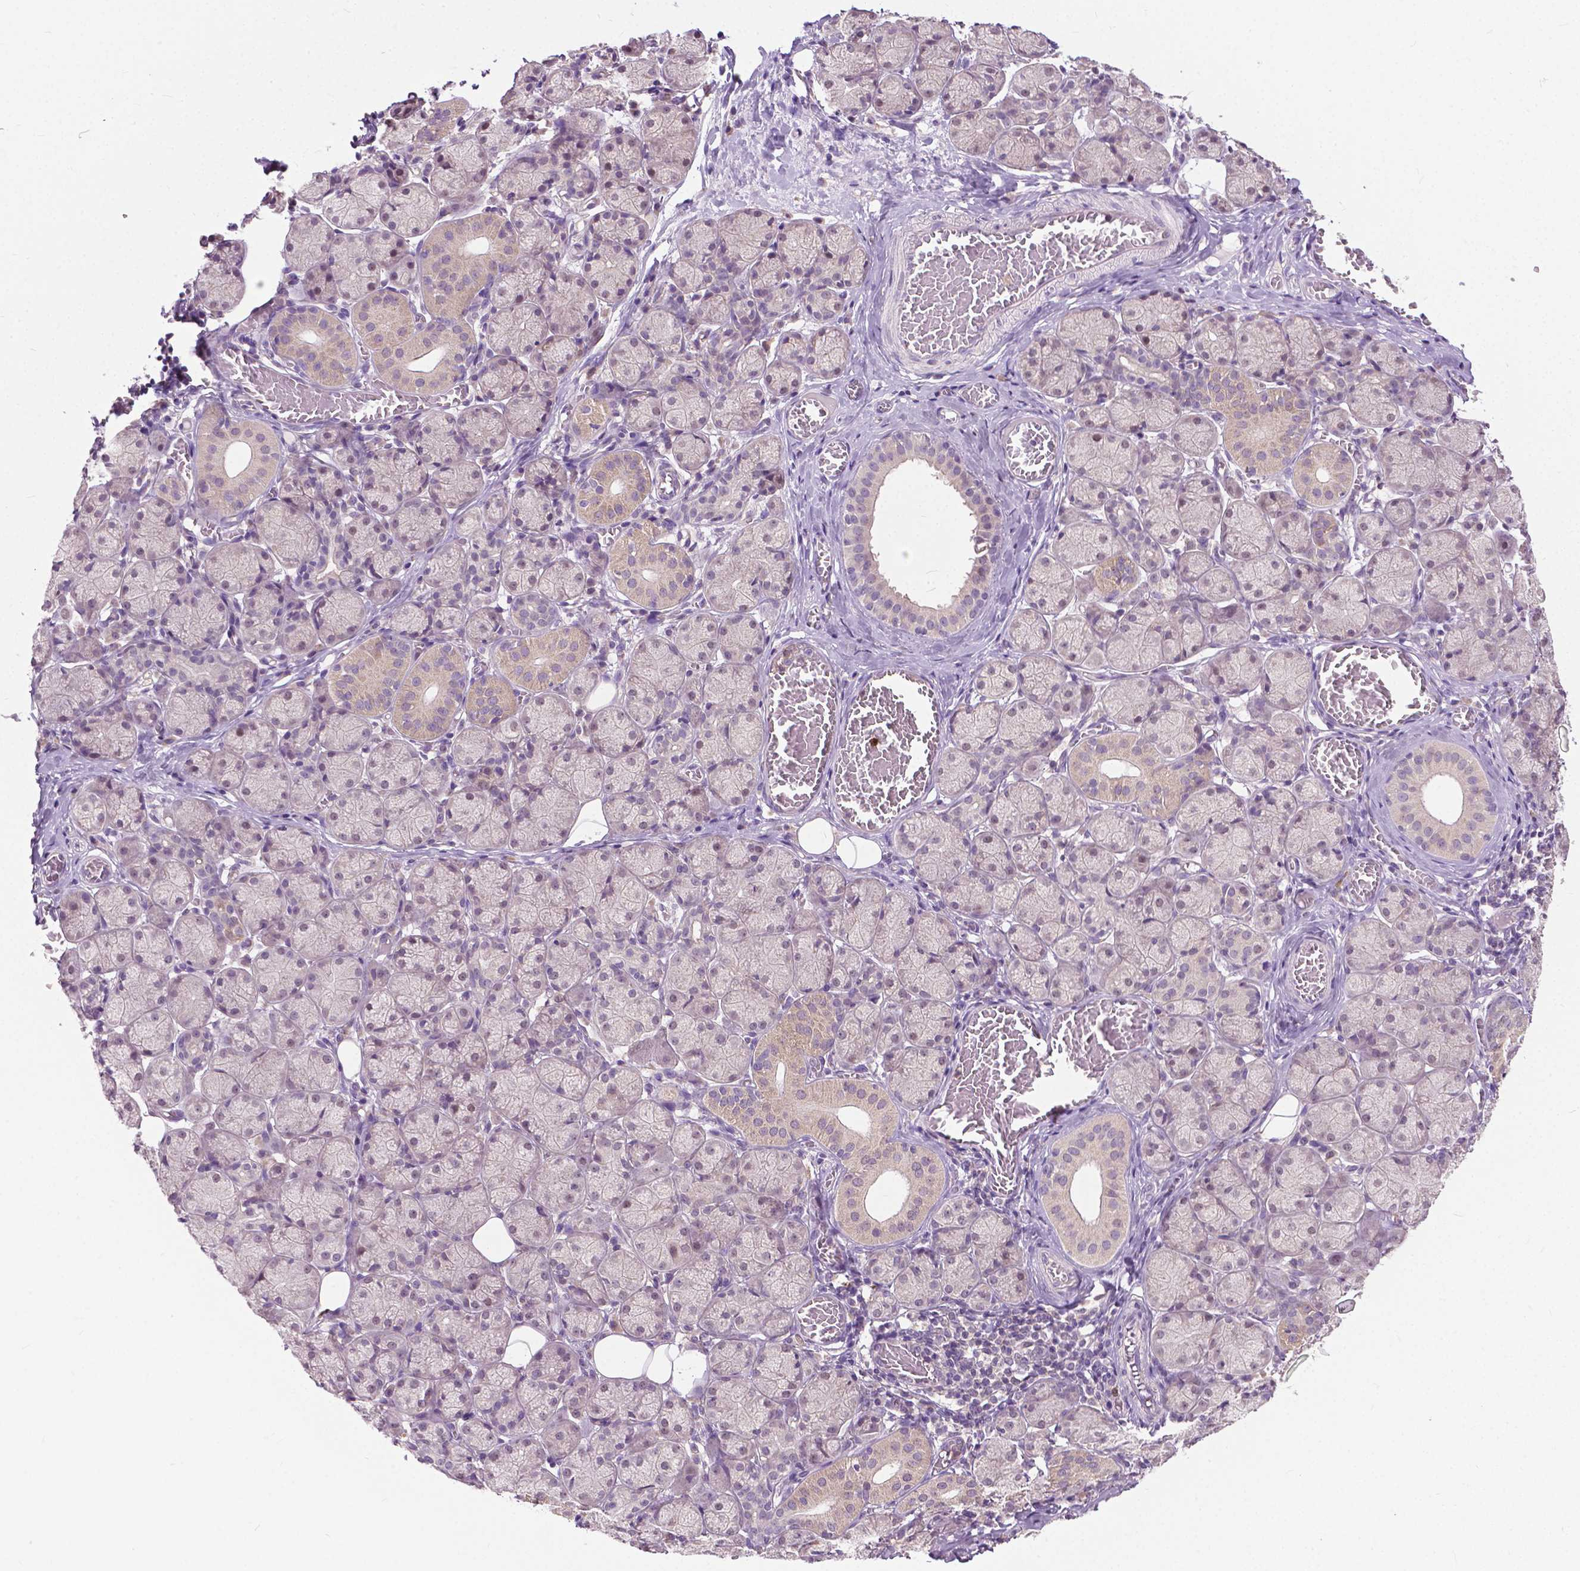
{"staining": {"intensity": "weak", "quantity": "<25%", "location": "cytoplasmic/membranous"}, "tissue": "salivary gland", "cell_type": "Glandular cells", "image_type": "normal", "snomed": [{"axis": "morphology", "description": "Normal tissue, NOS"}, {"axis": "topography", "description": "Salivary gland"}, {"axis": "topography", "description": "Peripheral nerve tissue"}], "caption": "DAB immunohistochemical staining of benign salivary gland exhibits no significant positivity in glandular cells.", "gene": "TTC9B", "patient": {"sex": "female", "age": 24}}